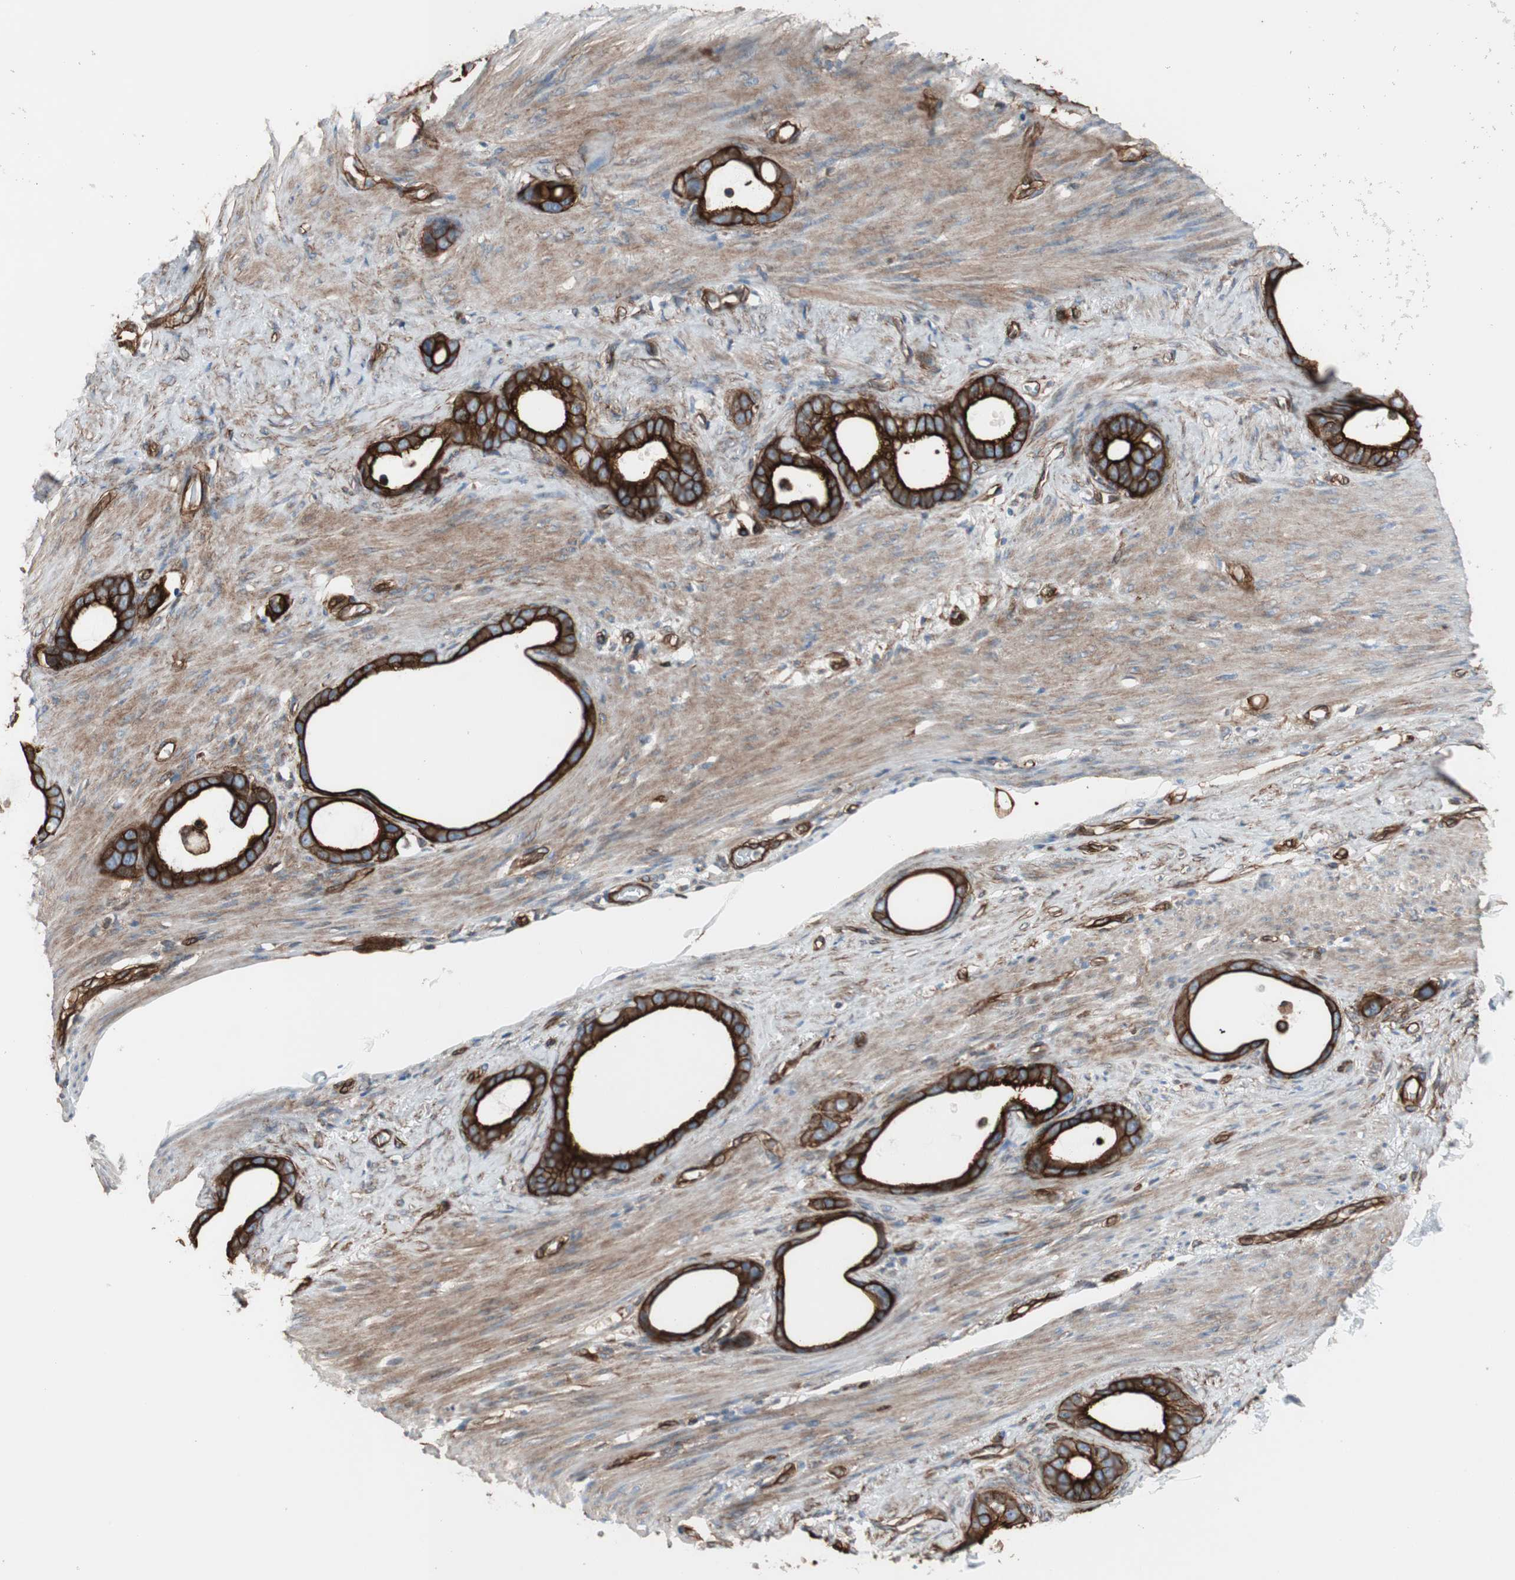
{"staining": {"intensity": "strong", "quantity": ">75%", "location": "cytoplasmic/membranous"}, "tissue": "stomach cancer", "cell_type": "Tumor cells", "image_type": "cancer", "snomed": [{"axis": "morphology", "description": "Adenocarcinoma, NOS"}, {"axis": "topography", "description": "Stomach"}], "caption": "Protein staining of stomach cancer (adenocarcinoma) tissue exhibits strong cytoplasmic/membranous positivity in approximately >75% of tumor cells.", "gene": "TCTA", "patient": {"sex": "female", "age": 75}}